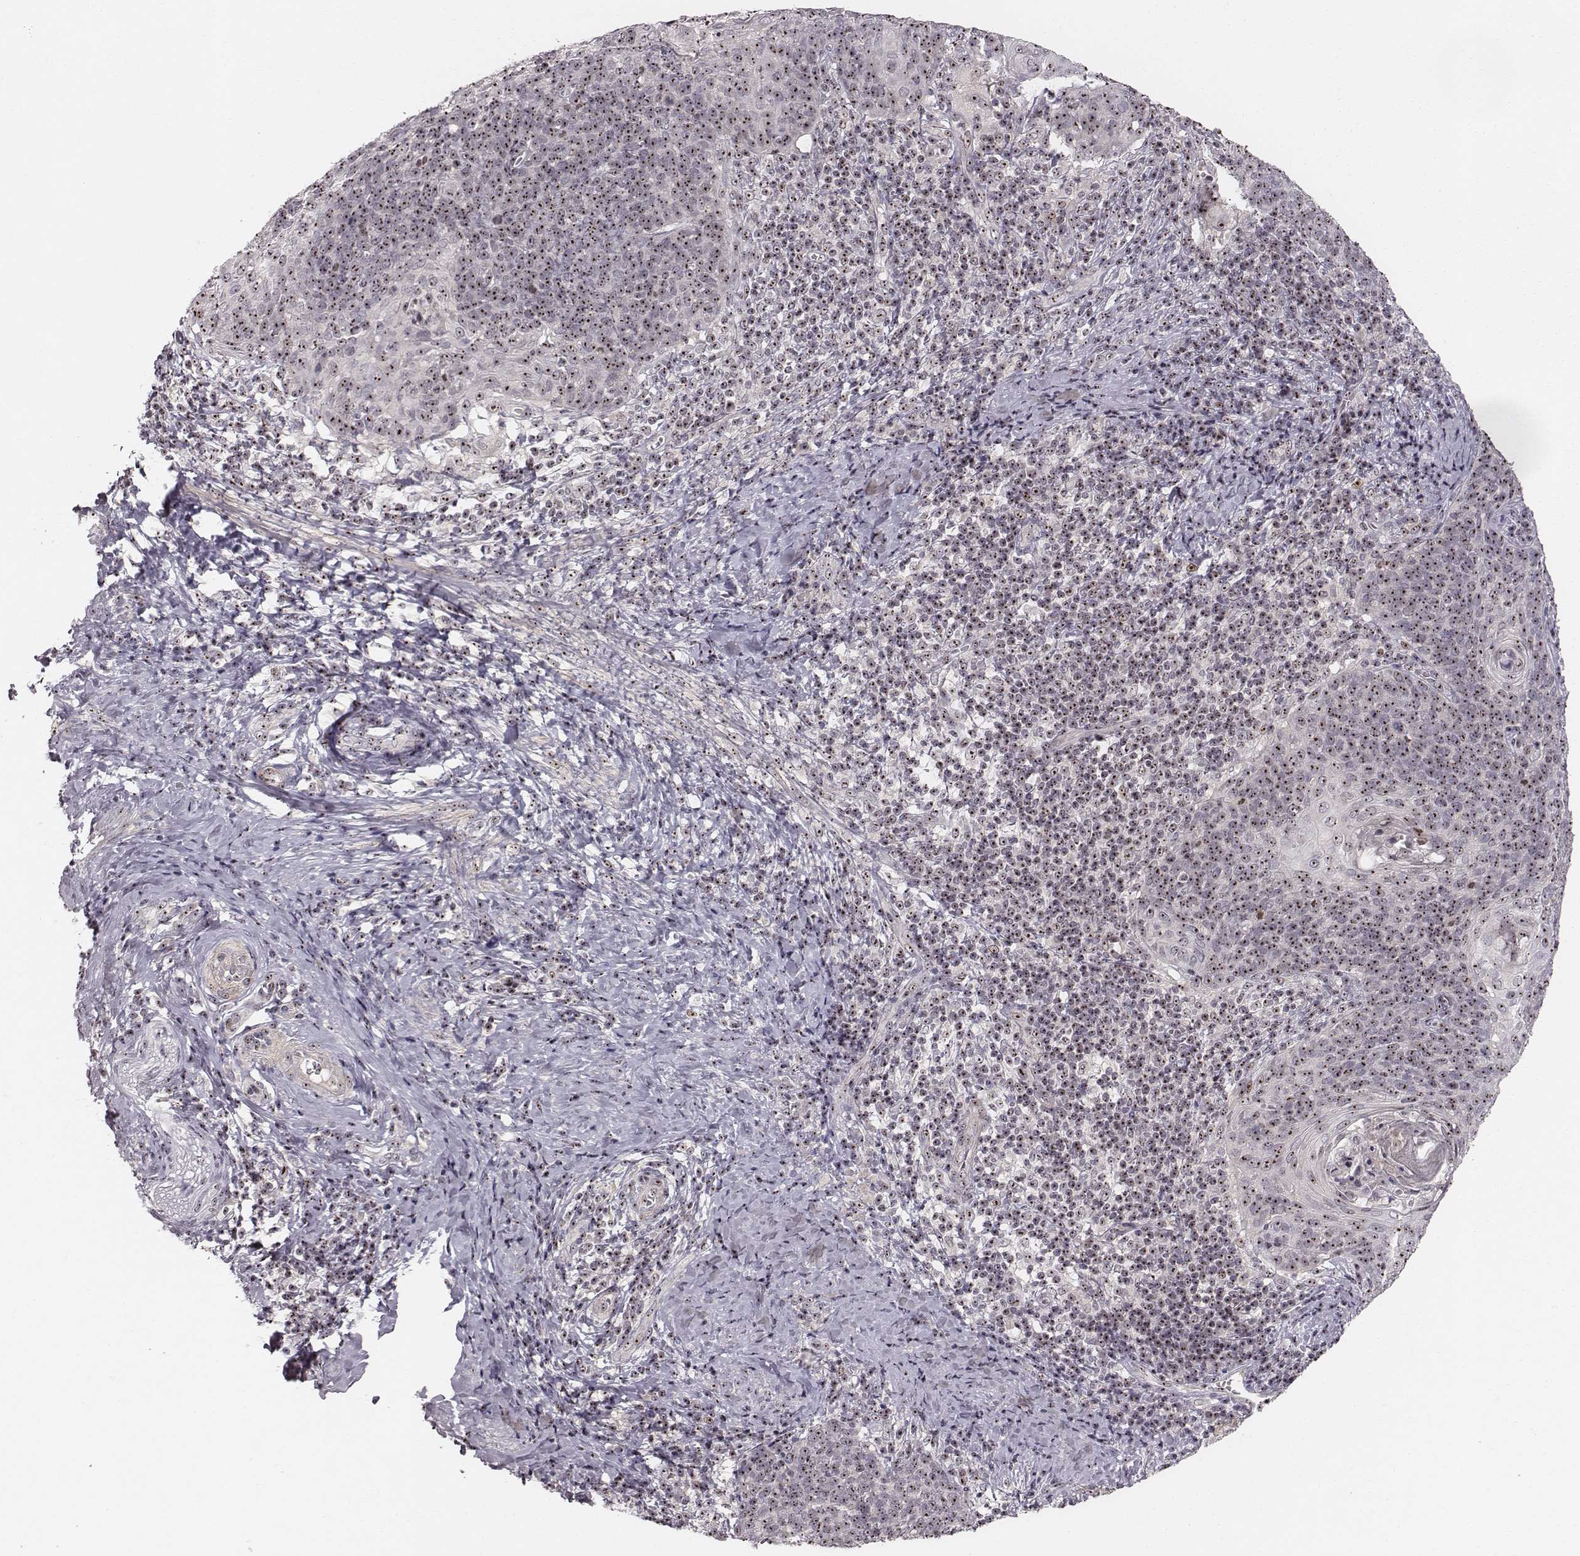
{"staining": {"intensity": "strong", "quantity": ">75%", "location": "nuclear"}, "tissue": "cervical cancer", "cell_type": "Tumor cells", "image_type": "cancer", "snomed": [{"axis": "morphology", "description": "Normal tissue, NOS"}, {"axis": "morphology", "description": "Squamous cell carcinoma, NOS"}, {"axis": "topography", "description": "Cervix"}], "caption": "This image shows IHC staining of human squamous cell carcinoma (cervical), with high strong nuclear positivity in about >75% of tumor cells.", "gene": "NOP56", "patient": {"sex": "female", "age": 39}}